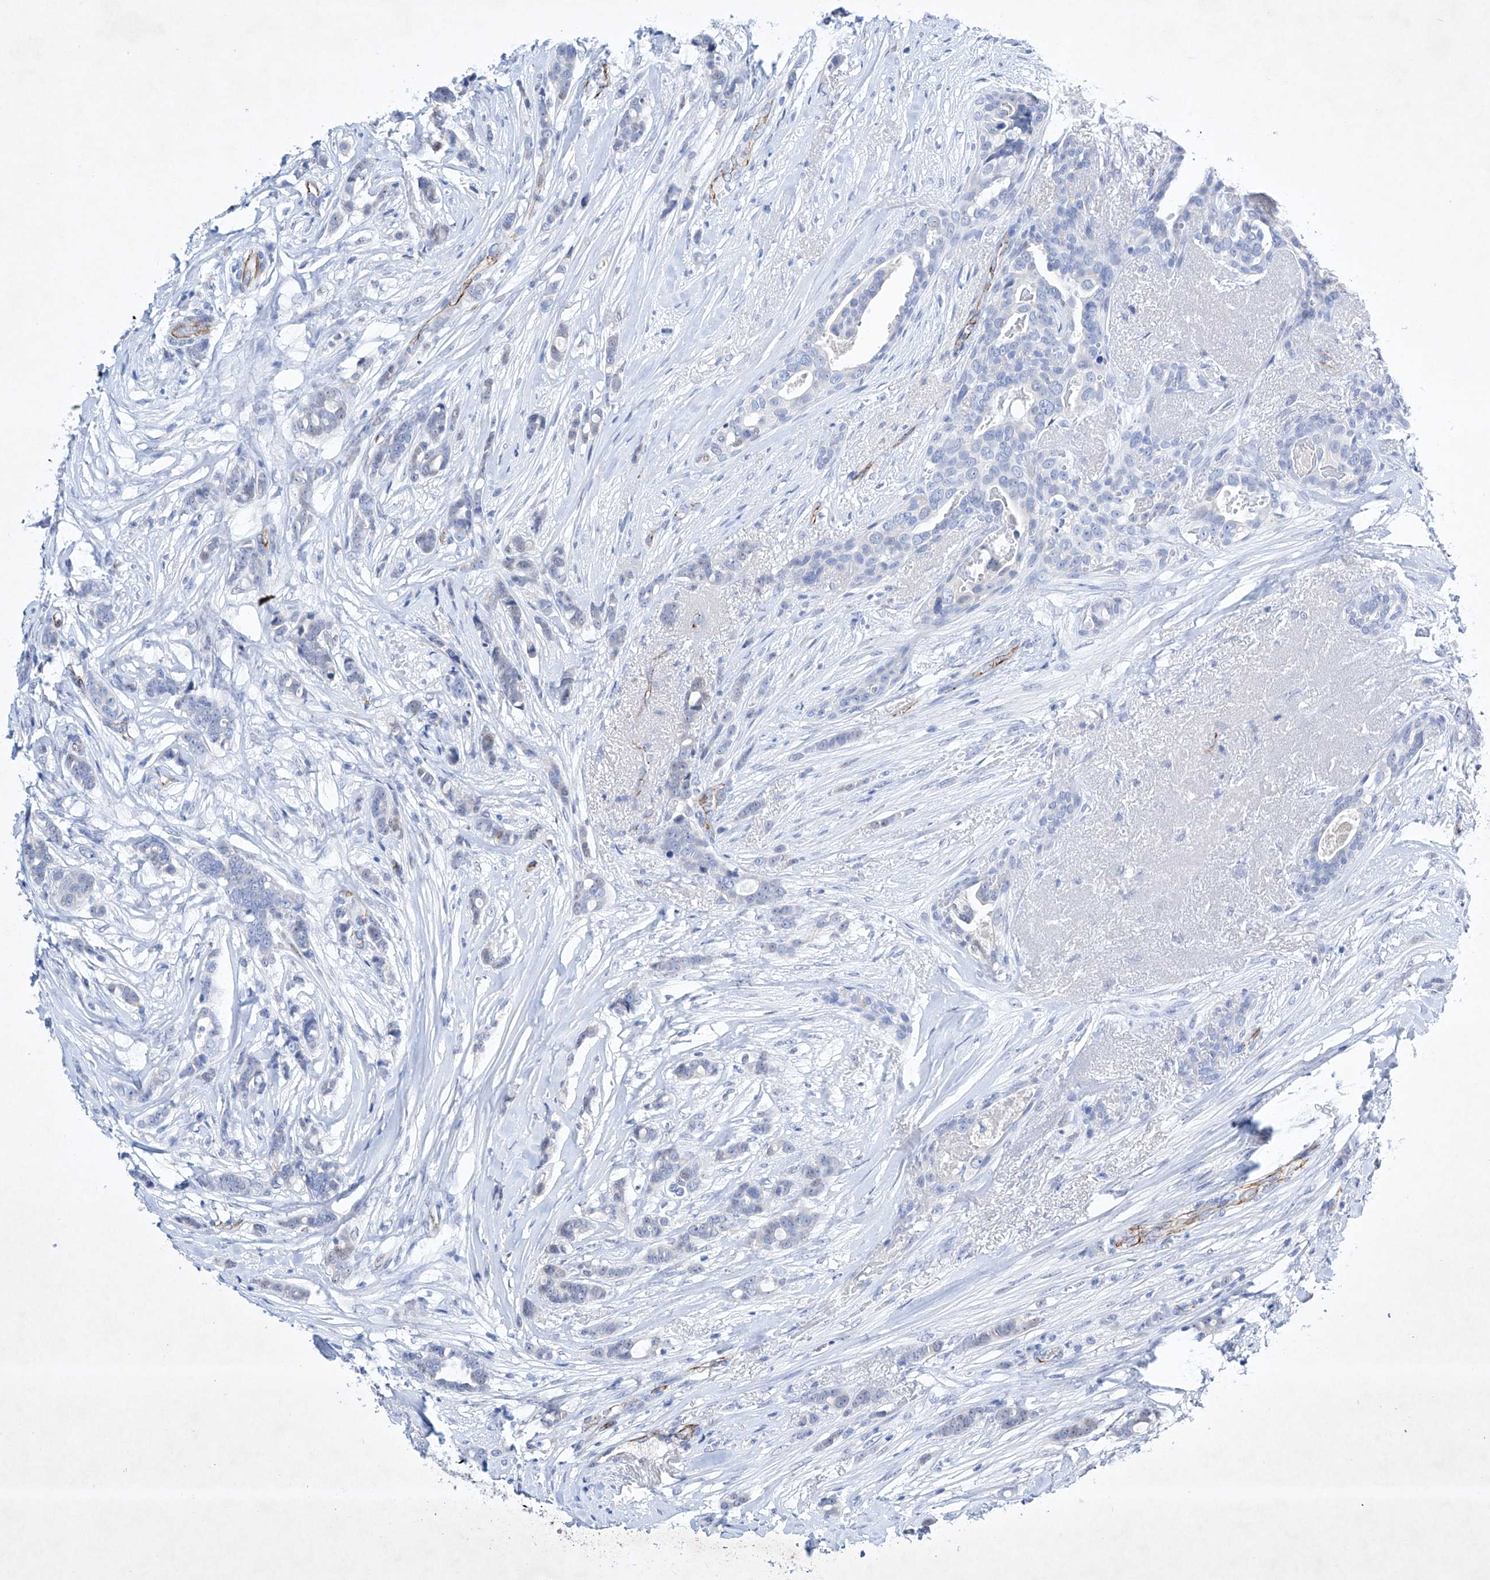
{"staining": {"intensity": "negative", "quantity": "none", "location": "none"}, "tissue": "breast cancer", "cell_type": "Tumor cells", "image_type": "cancer", "snomed": [{"axis": "morphology", "description": "Lobular carcinoma"}, {"axis": "topography", "description": "Breast"}], "caption": "DAB (3,3'-diaminobenzidine) immunohistochemical staining of breast cancer demonstrates no significant staining in tumor cells. (DAB (3,3'-diaminobenzidine) immunohistochemistry, high magnification).", "gene": "ETV7", "patient": {"sex": "female", "age": 51}}